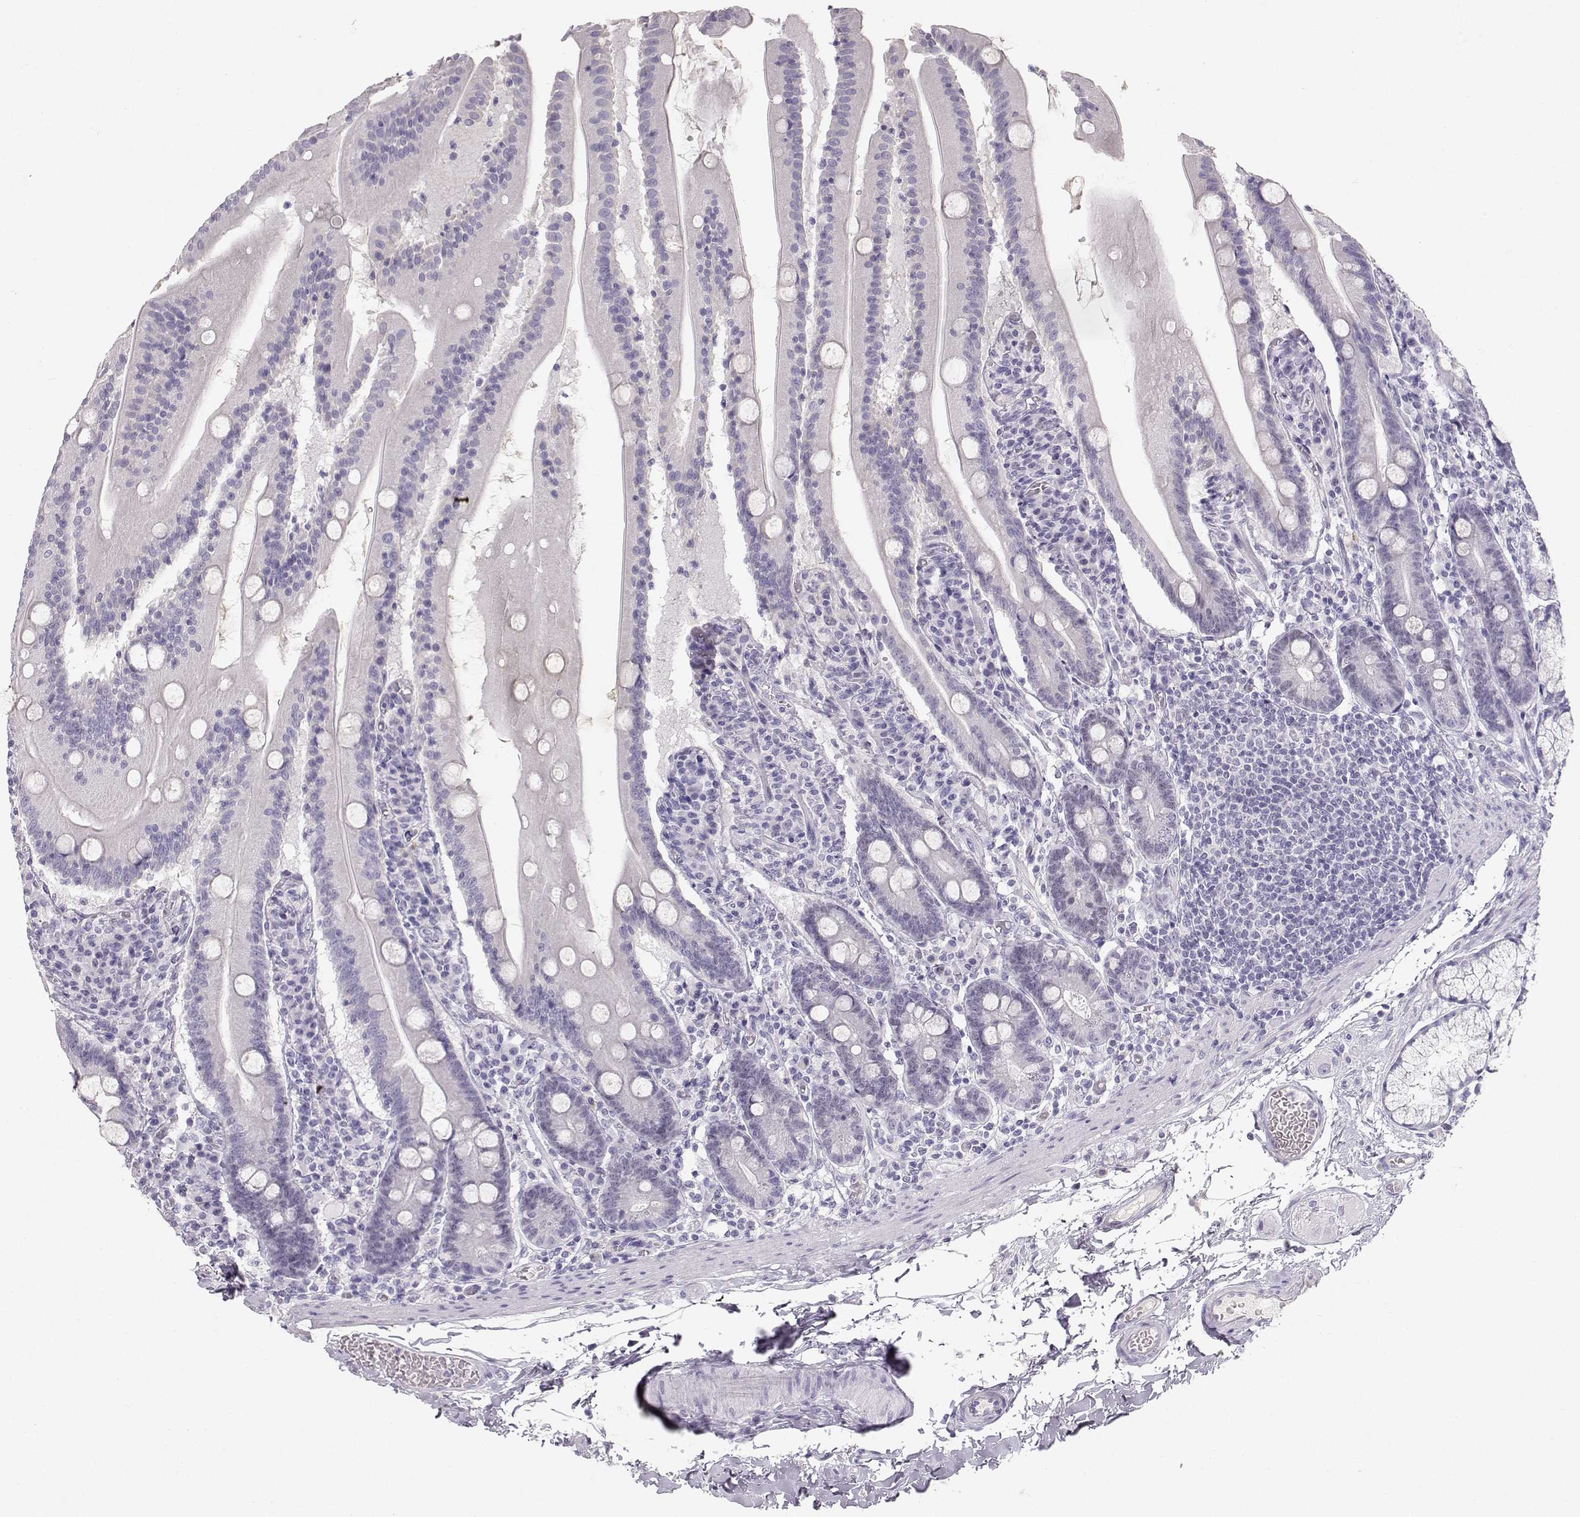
{"staining": {"intensity": "negative", "quantity": "none", "location": "none"}, "tissue": "small intestine", "cell_type": "Glandular cells", "image_type": "normal", "snomed": [{"axis": "morphology", "description": "Normal tissue, NOS"}, {"axis": "topography", "description": "Small intestine"}], "caption": "Human small intestine stained for a protein using immunohistochemistry (IHC) exhibits no staining in glandular cells.", "gene": "OPN5", "patient": {"sex": "male", "age": 37}}